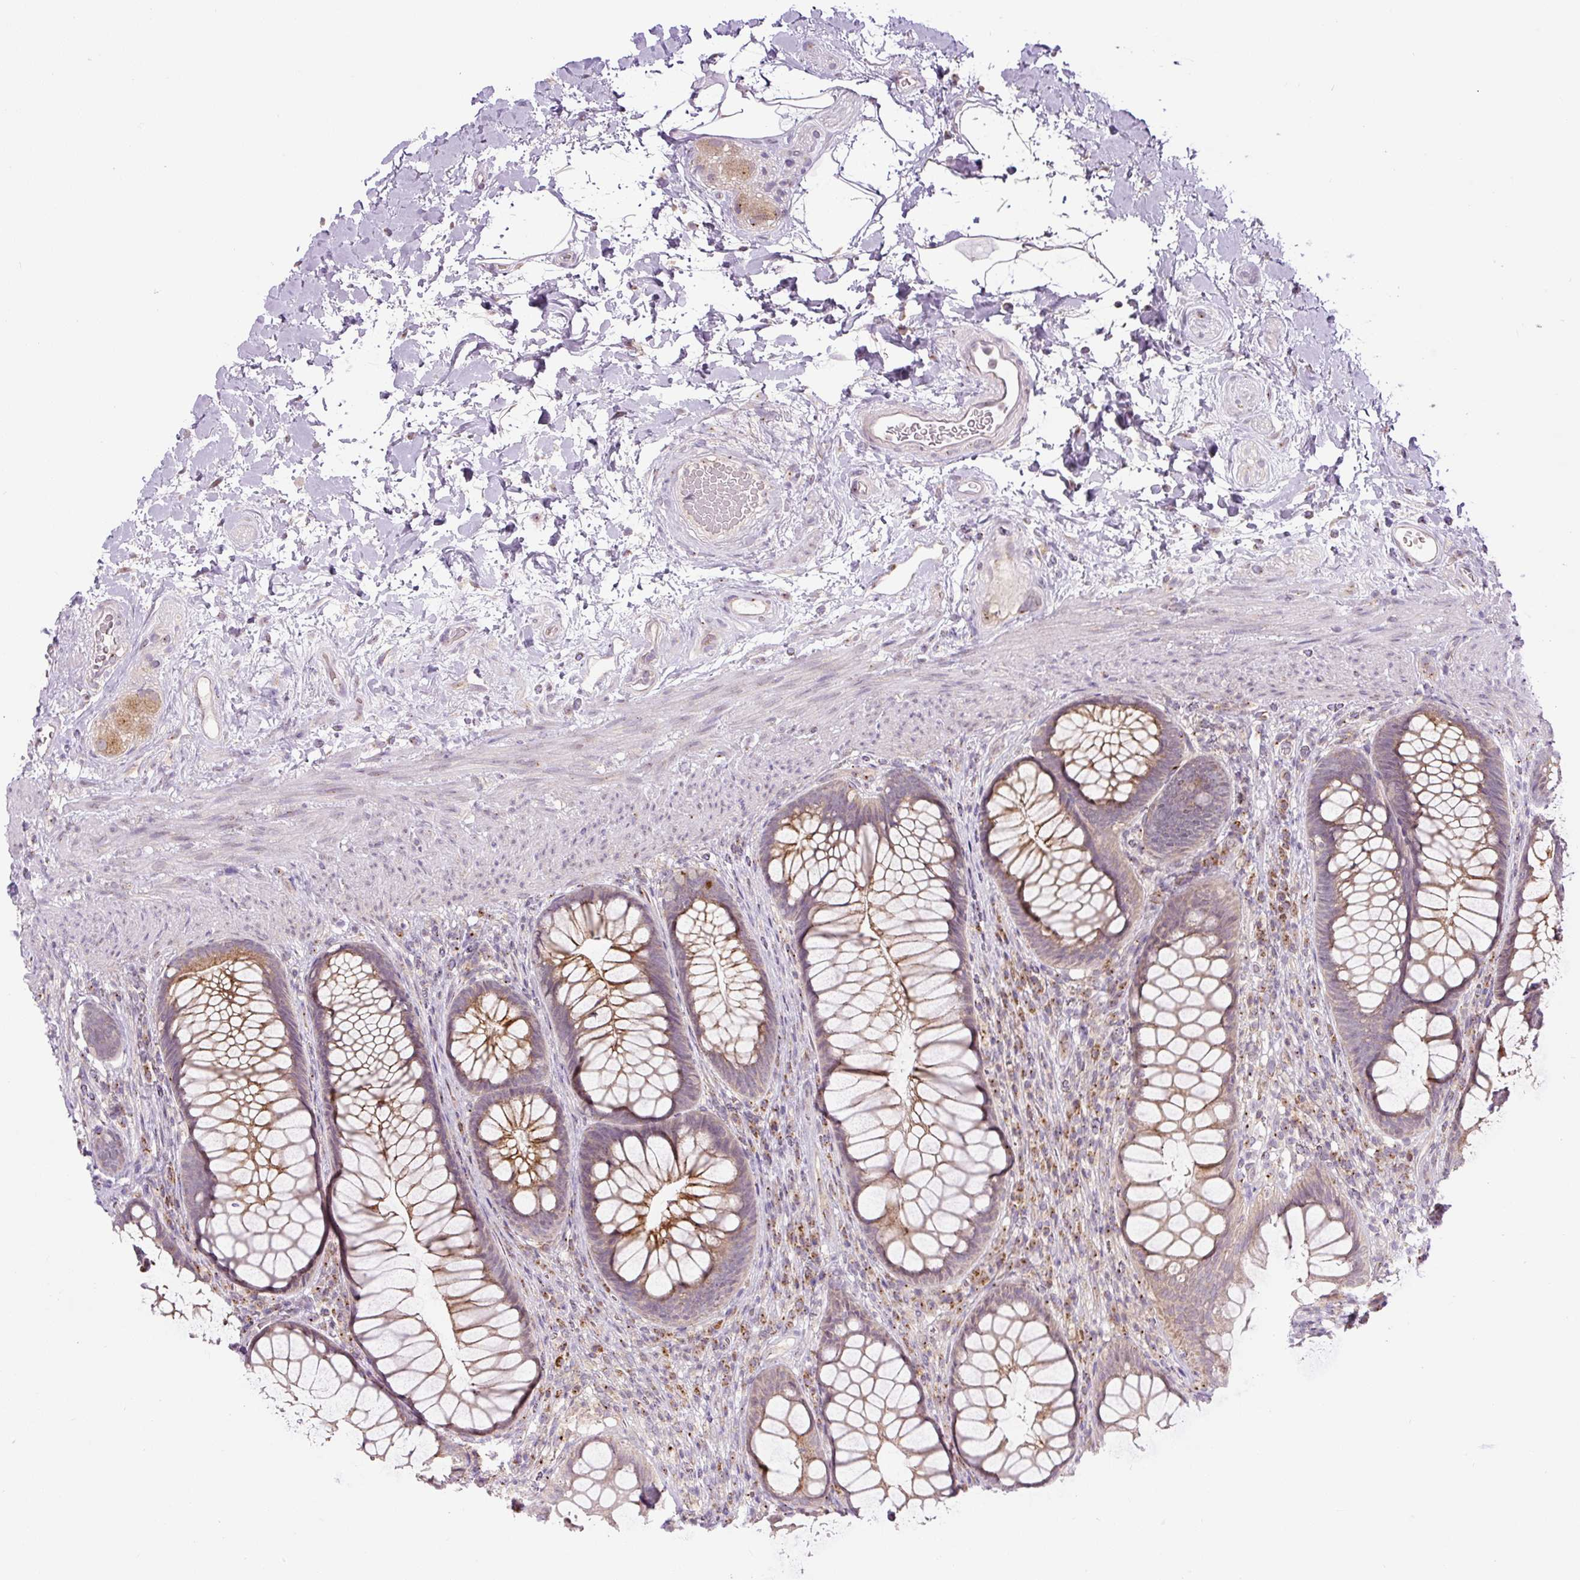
{"staining": {"intensity": "moderate", "quantity": ">75%", "location": "cytoplasmic/membranous"}, "tissue": "rectum", "cell_type": "Glandular cells", "image_type": "normal", "snomed": [{"axis": "morphology", "description": "Normal tissue, NOS"}, {"axis": "topography", "description": "Rectum"}], "caption": "This image shows immunohistochemistry staining of benign rectum, with medium moderate cytoplasmic/membranous expression in about >75% of glandular cells.", "gene": "PCM1", "patient": {"sex": "male", "age": 53}}